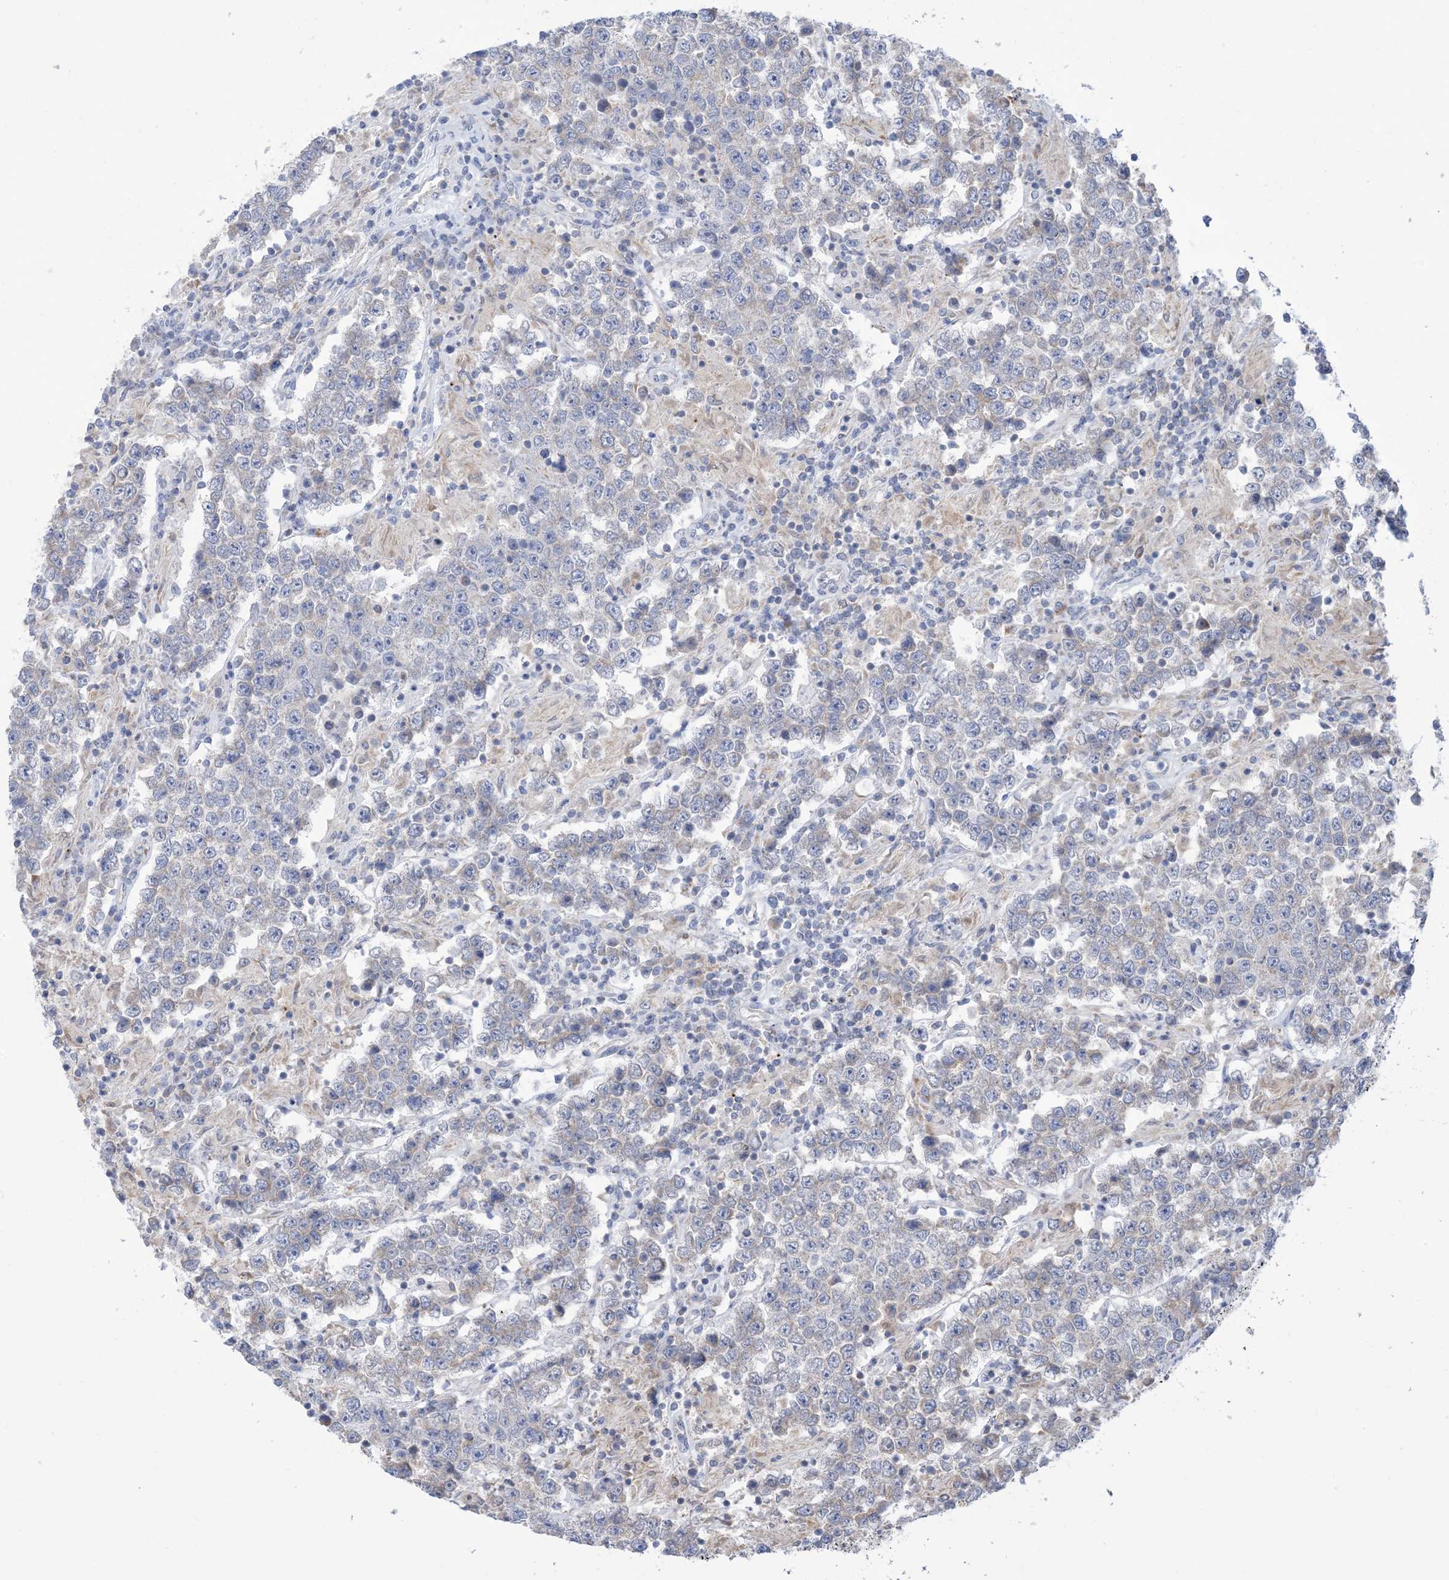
{"staining": {"intensity": "negative", "quantity": "none", "location": "none"}, "tissue": "testis cancer", "cell_type": "Tumor cells", "image_type": "cancer", "snomed": [{"axis": "morphology", "description": "Normal tissue, NOS"}, {"axis": "morphology", "description": "Urothelial carcinoma, High grade"}, {"axis": "morphology", "description": "Seminoma, NOS"}, {"axis": "morphology", "description": "Carcinoma, Embryonal, NOS"}, {"axis": "topography", "description": "Urinary bladder"}, {"axis": "topography", "description": "Testis"}], "caption": "The micrograph exhibits no staining of tumor cells in testis embryonal carcinoma. The staining is performed using DAB (3,3'-diaminobenzidine) brown chromogen with nuclei counter-stained in using hematoxylin.", "gene": "CLEC16A", "patient": {"sex": "male", "age": 41}}